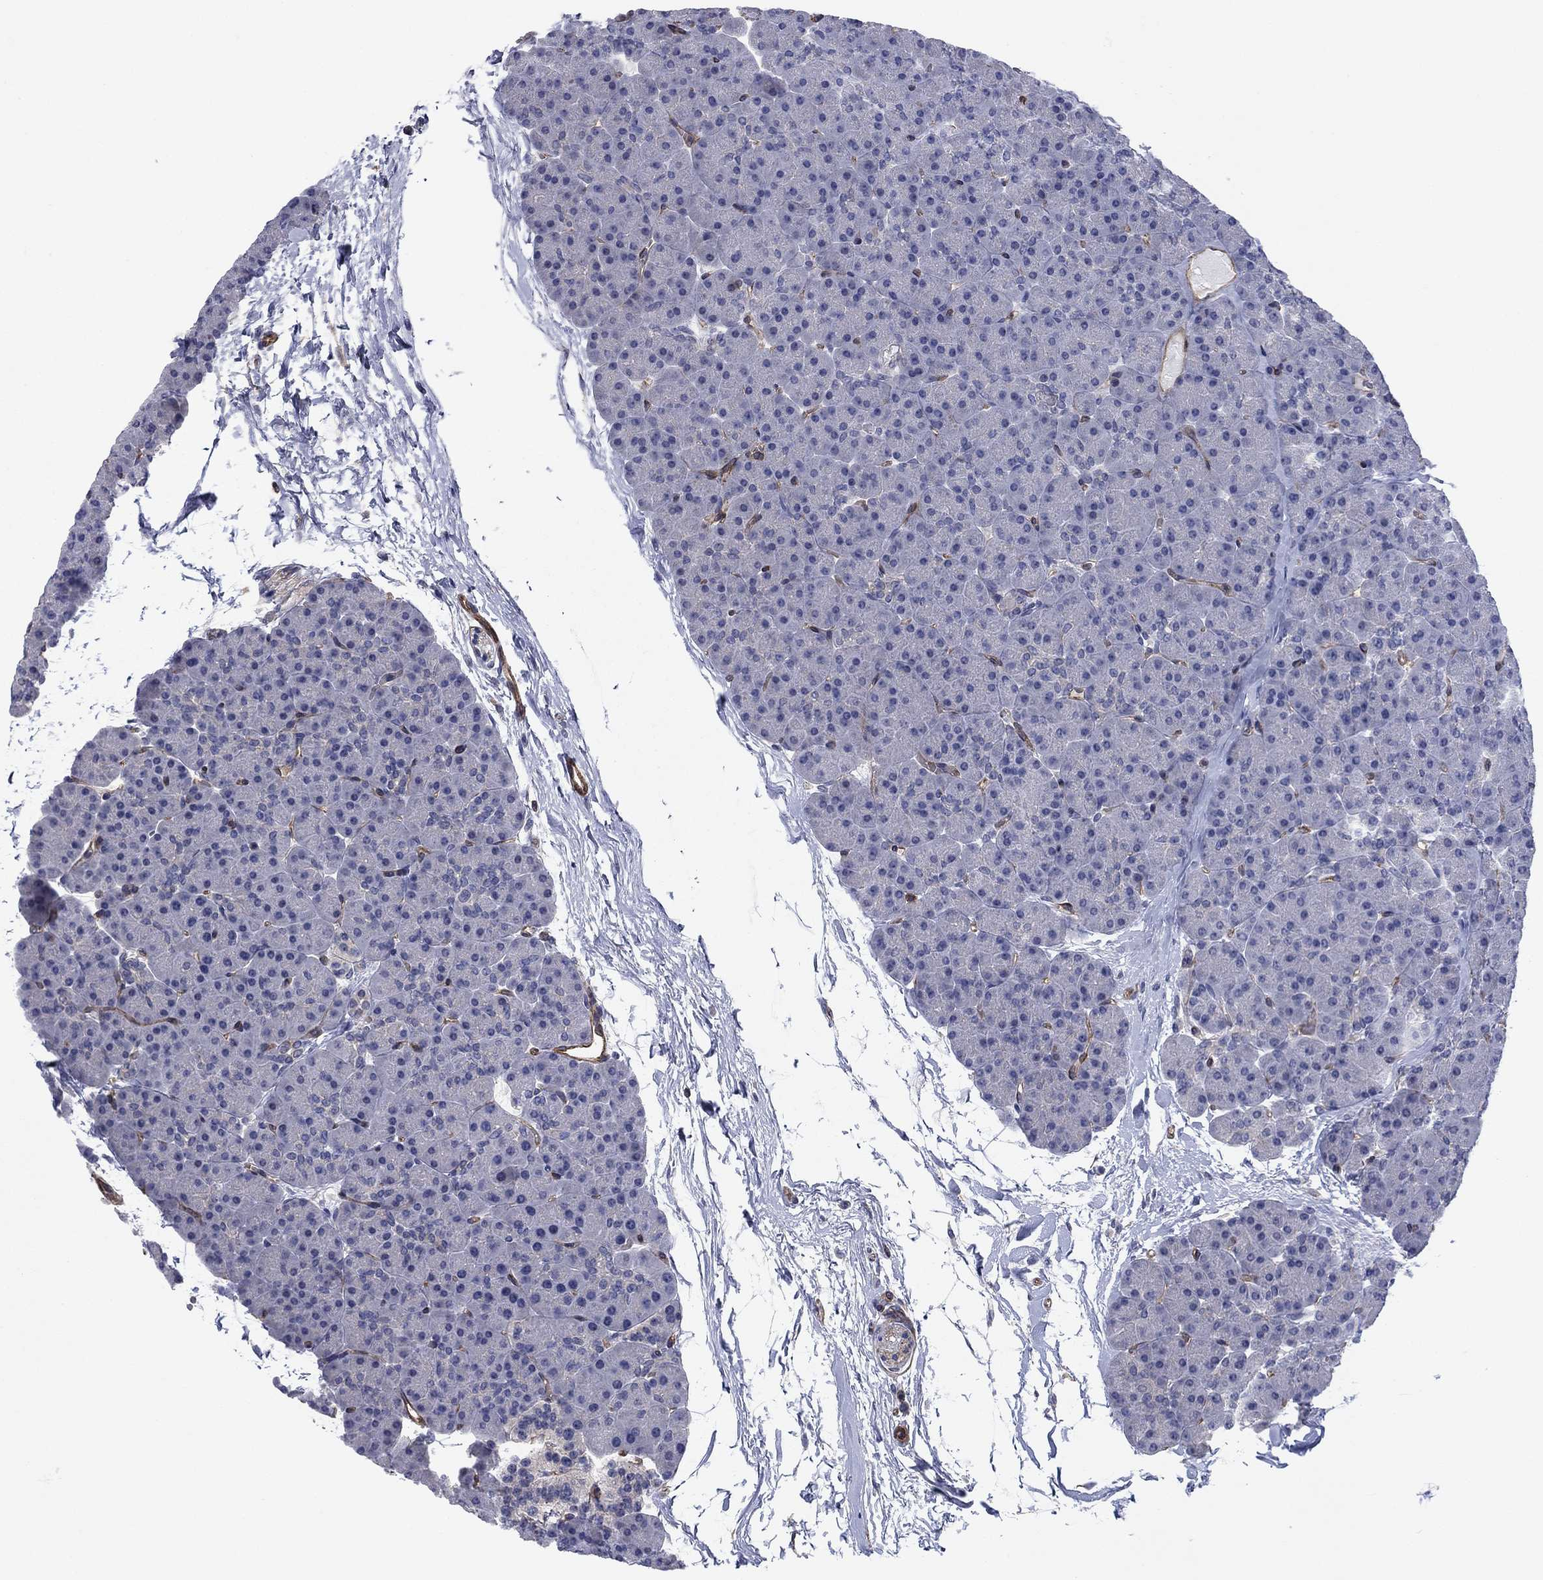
{"staining": {"intensity": "negative", "quantity": "none", "location": "none"}, "tissue": "pancreas", "cell_type": "Exocrine glandular cells", "image_type": "normal", "snomed": [{"axis": "morphology", "description": "Normal tissue, NOS"}, {"axis": "topography", "description": "Pancreas"}], "caption": "Immunohistochemistry (IHC) histopathology image of normal pancreas: pancreas stained with DAB reveals no significant protein positivity in exocrine glandular cells. (DAB IHC, high magnification).", "gene": "PSD4", "patient": {"sex": "female", "age": 44}}